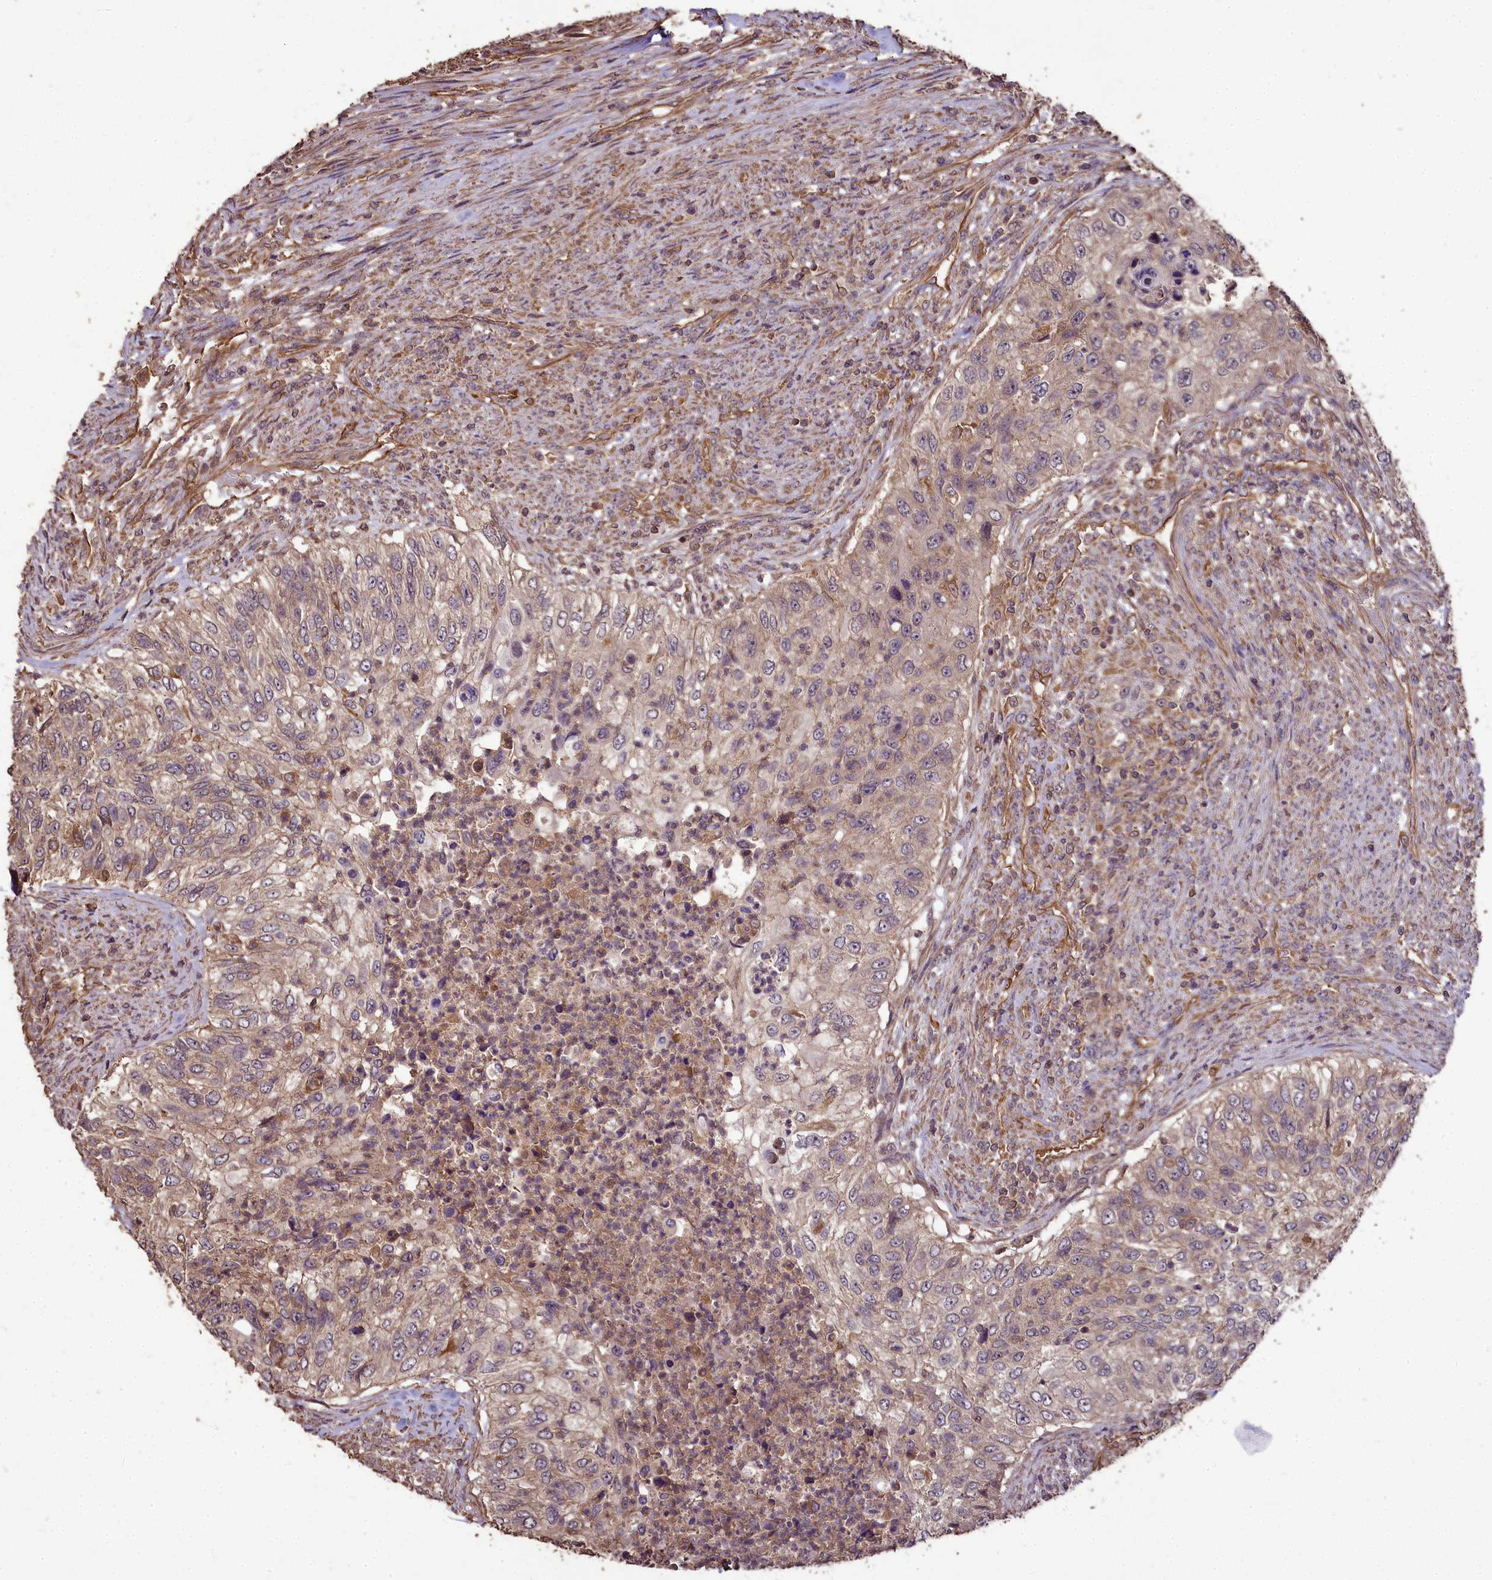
{"staining": {"intensity": "weak", "quantity": "25%-75%", "location": "cytoplasmic/membranous"}, "tissue": "urothelial cancer", "cell_type": "Tumor cells", "image_type": "cancer", "snomed": [{"axis": "morphology", "description": "Urothelial carcinoma, High grade"}, {"axis": "topography", "description": "Urinary bladder"}], "caption": "Tumor cells exhibit low levels of weak cytoplasmic/membranous expression in about 25%-75% of cells in urothelial cancer.", "gene": "TTLL10", "patient": {"sex": "female", "age": 60}}